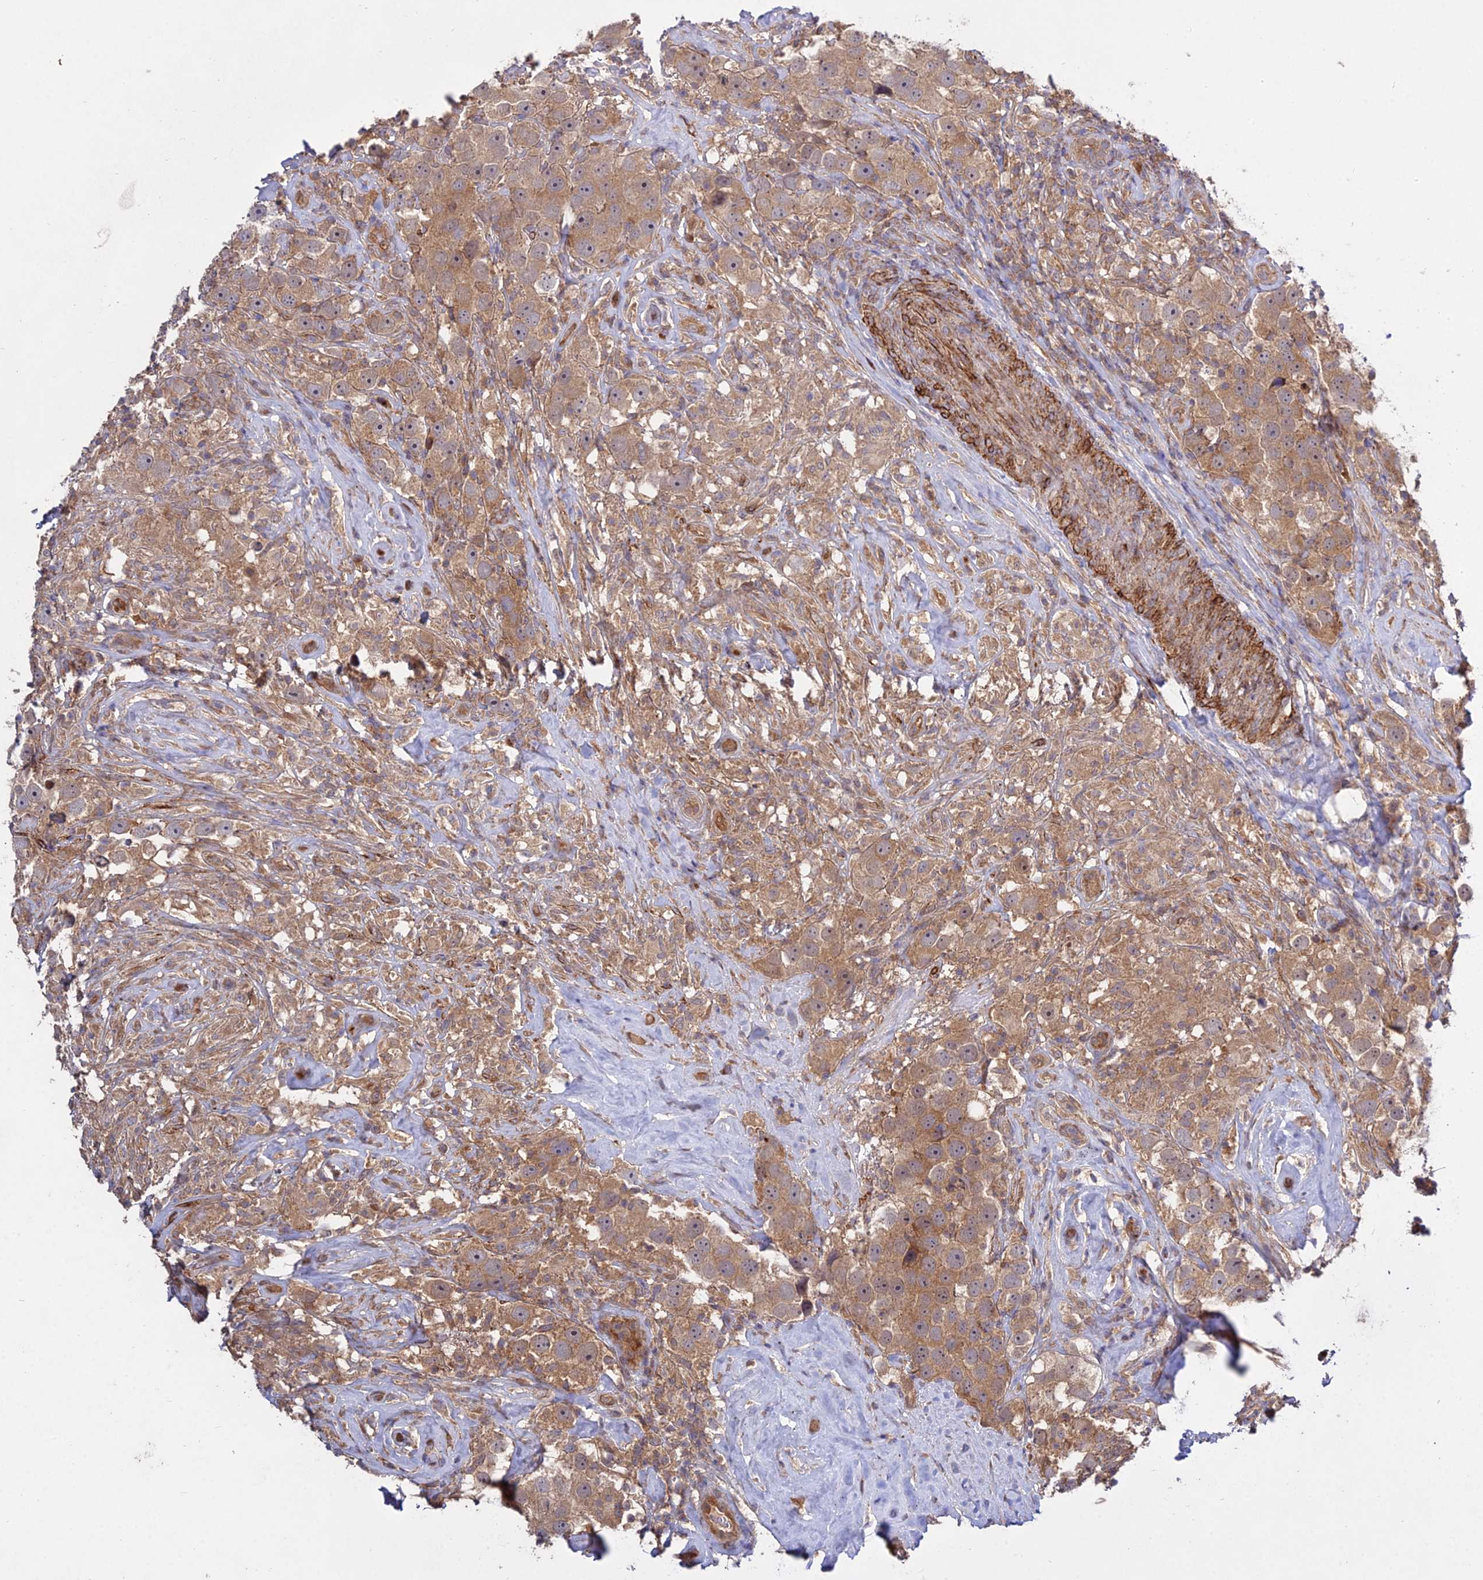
{"staining": {"intensity": "moderate", "quantity": ">75%", "location": "cytoplasmic/membranous"}, "tissue": "testis cancer", "cell_type": "Tumor cells", "image_type": "cancer", "snomed": [{"axis": "morphology", "description": "Seminoma, NOS"}, {"axis": "topography", "description": "Testis"}], "caption": "Testis seminoma stained with a protein marker shows moderate staining in tumor cells.", "gene": "GRTP1", "patient": {"sex": "male", "age": 49}}